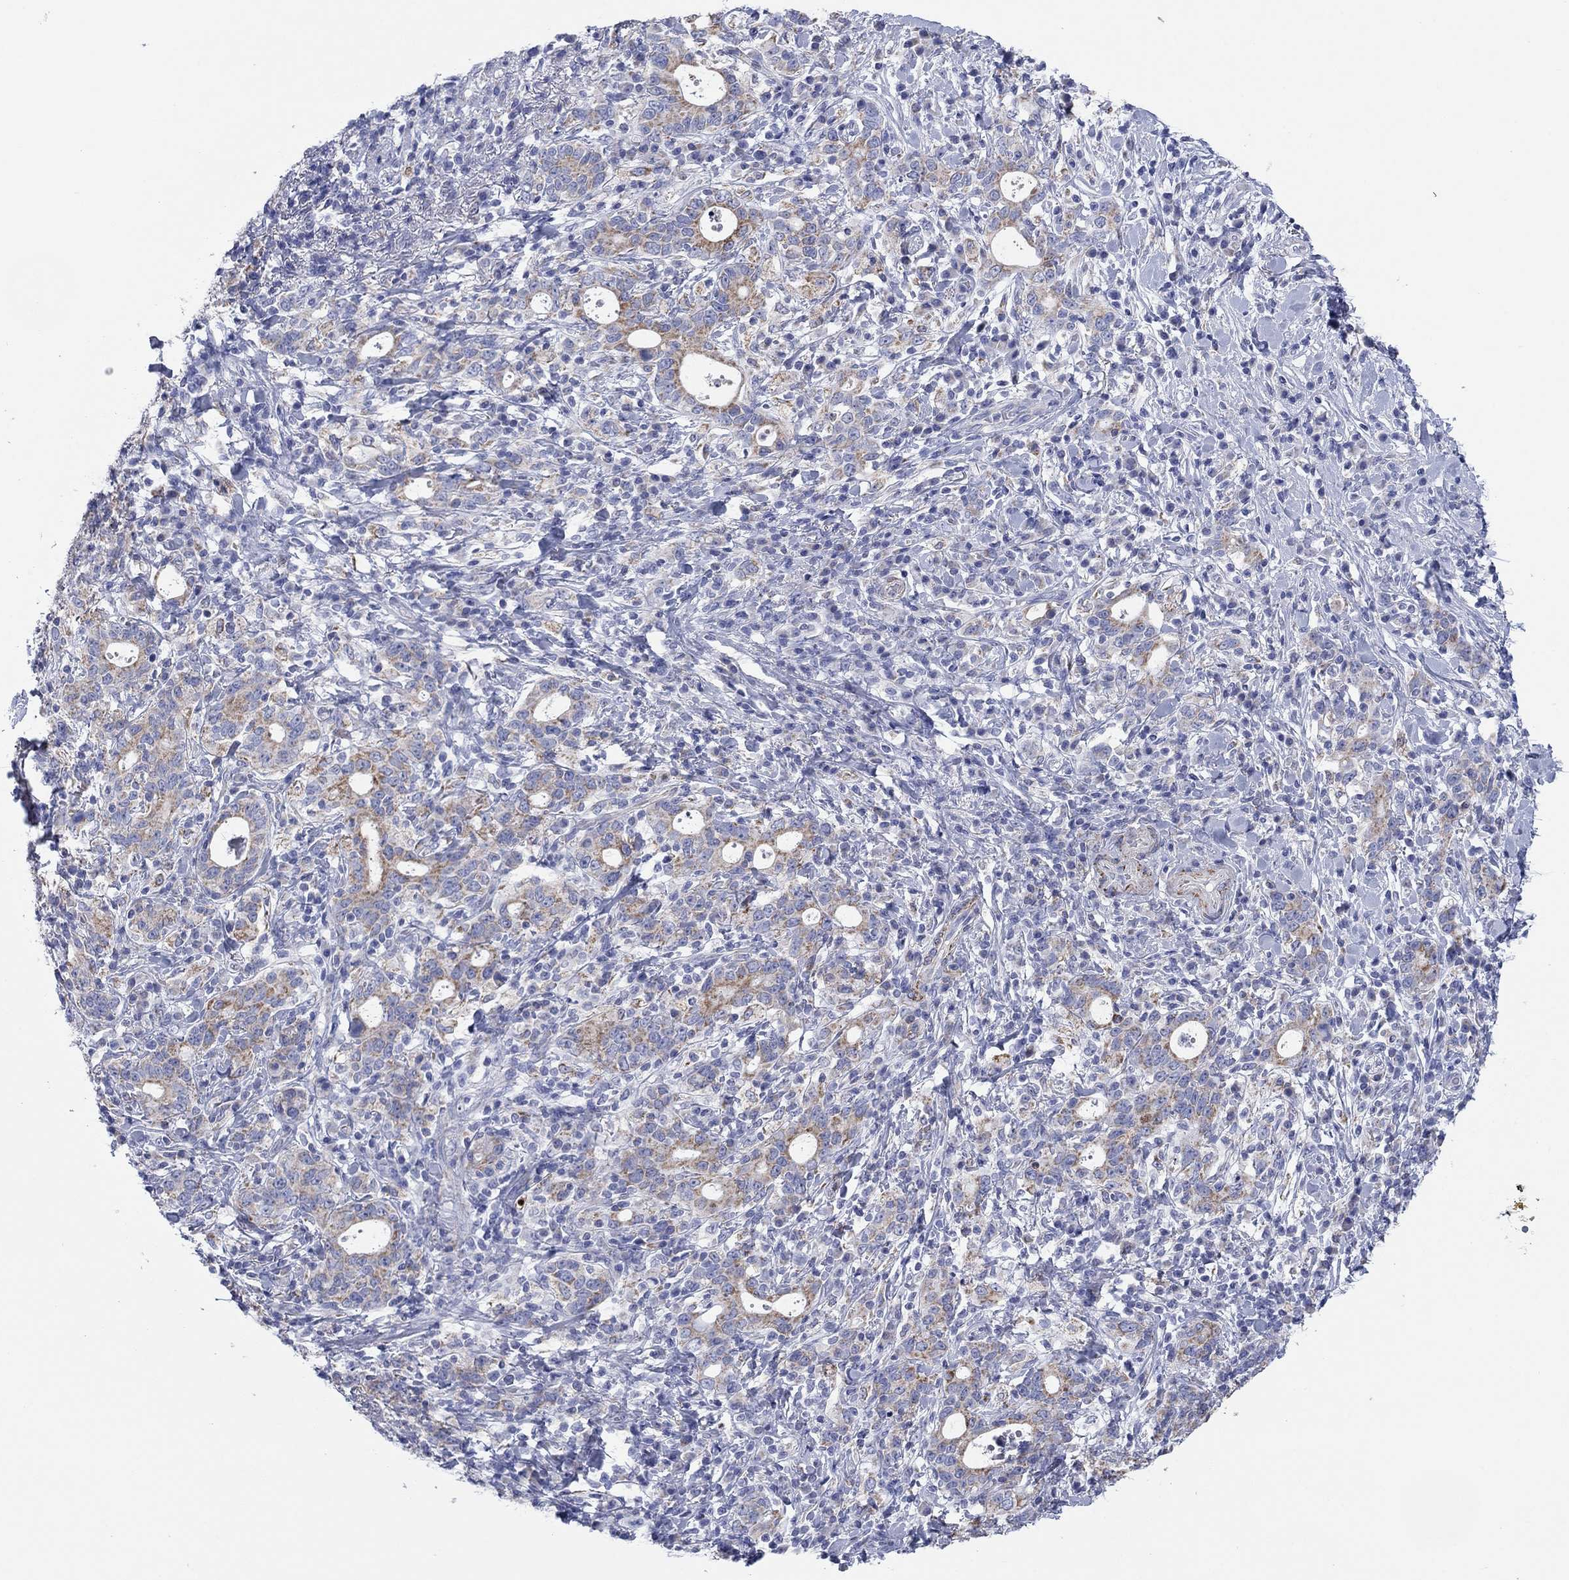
{"staining": {"intensity": "moderate", "quantity": "25%-75%", "location": "cytoplasmic/membranous"}, "tissue": "stomach cancer", "cell_type": "Tumor cells", "image_type": "cancer", "snomed": [{"axis": "morphology", "description": "Adenocarcinoma, NOS"}, {"axis": "topography", "description": "Stomach"}], "caption": "Adenocarcinoma (stomach) stained with a brown dye shows moderate cytoplasmic/membranous positive expression in approximately 25%-75% of tumor cells.", "gene": "MGST3", "patient": {"sex": "male", "age": 79}}